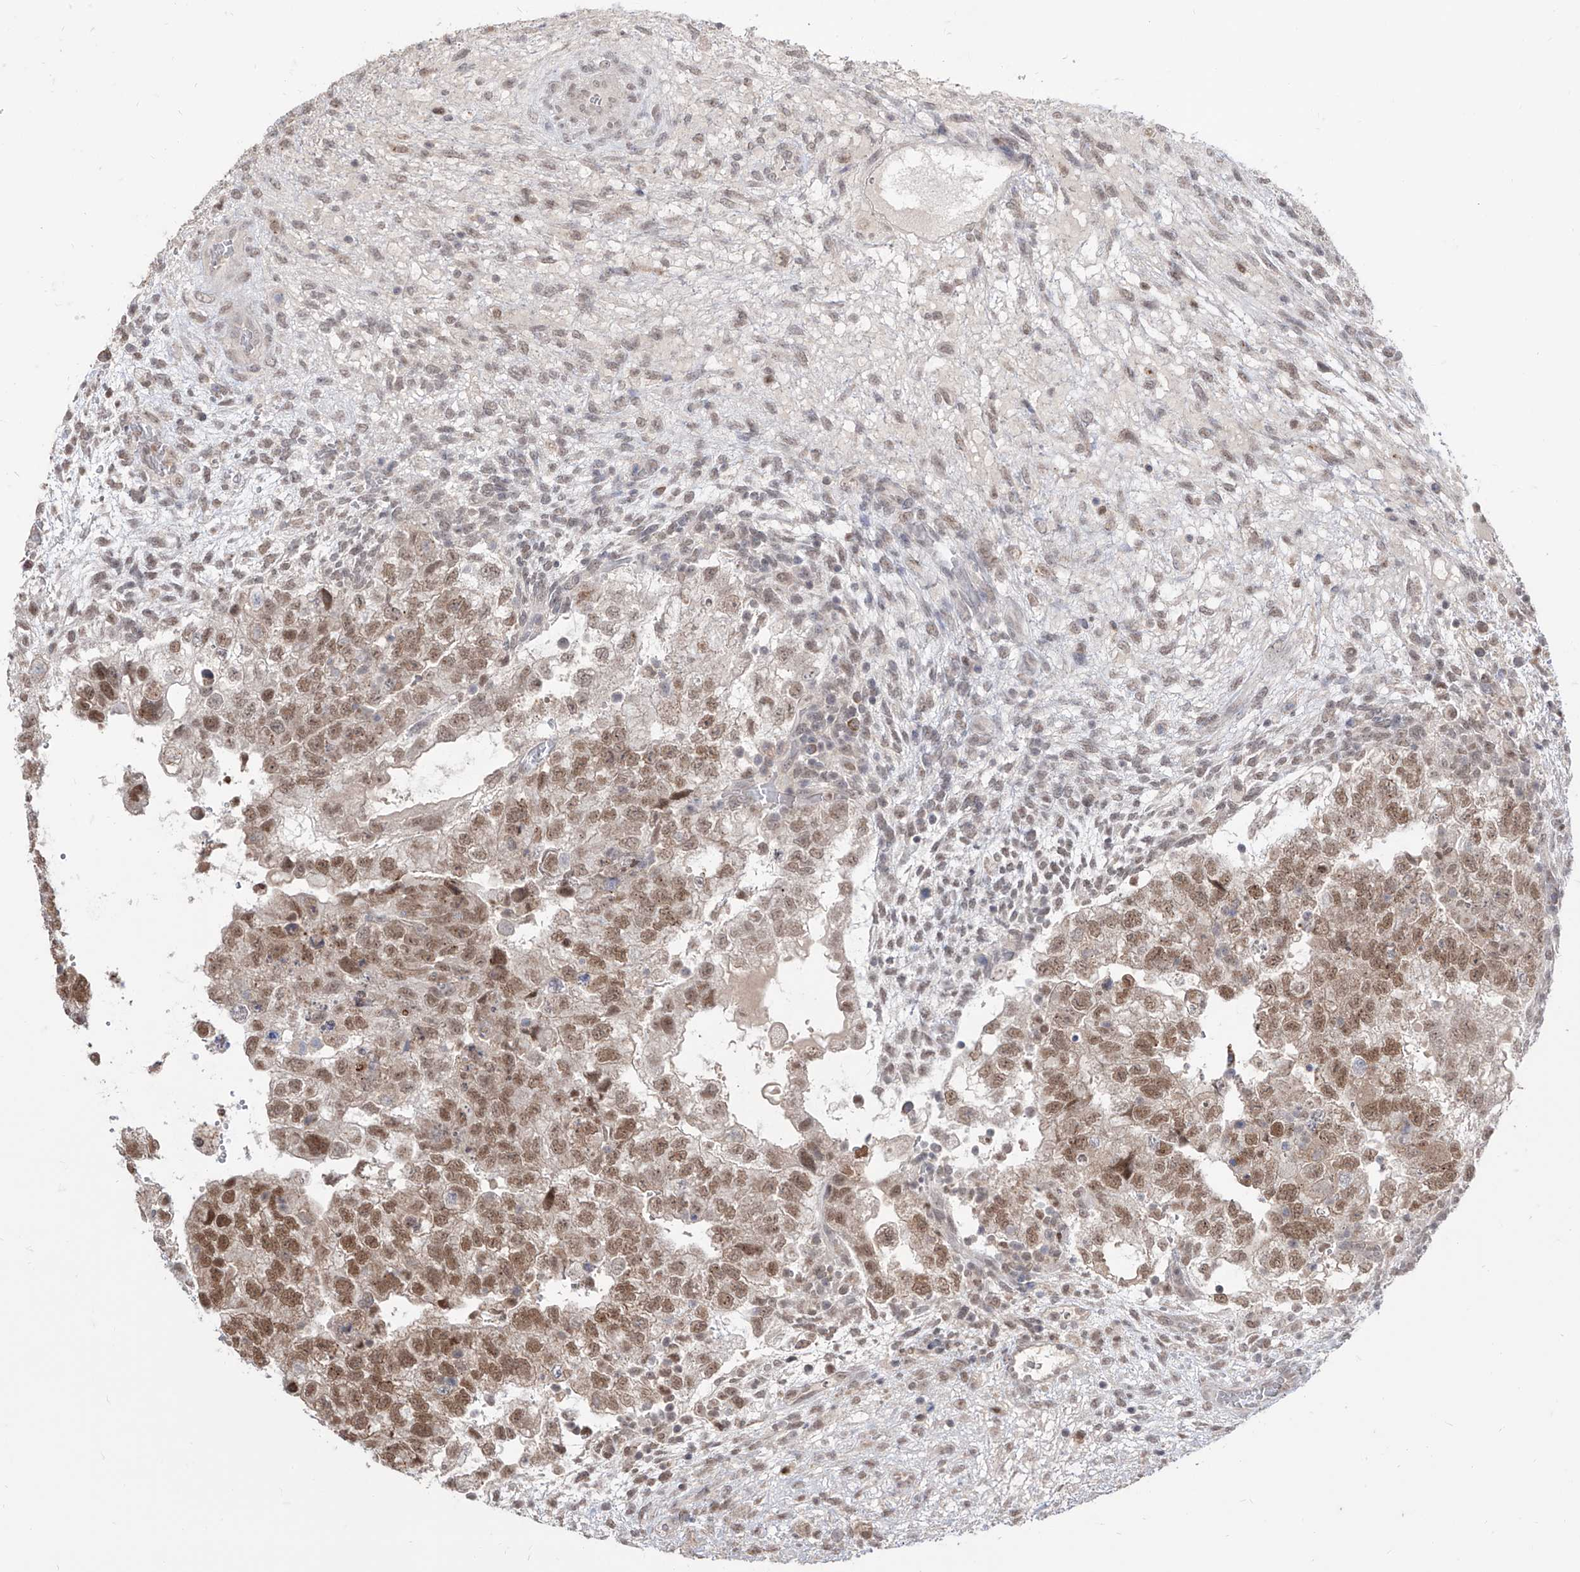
{"staining": {"intensity": "moderate", "quantity": ">75%", "location": "nuclear"}, "tissue": "testis cancer", "cell_type": "Tumor cells", "image_type": "cancer", "snomed": [{"axis": "morphology", "description": "Carcinoma, Embryonal, NOS"}, {"axis": "topography", "description": "Testis"}], "caption": "Immunohistochemistry (IHC) (DAB (3,3'-diaminobenzidine)) staining of human embryonal carcinoma (testis) demonstrates moderate nuclear protein positivity in approximately >75% of tumor cells. (Brightfield microscopy of DAB IHC at high magnification).", "gene": "BROX", "patient": {"sex": "male", "age": 37}}